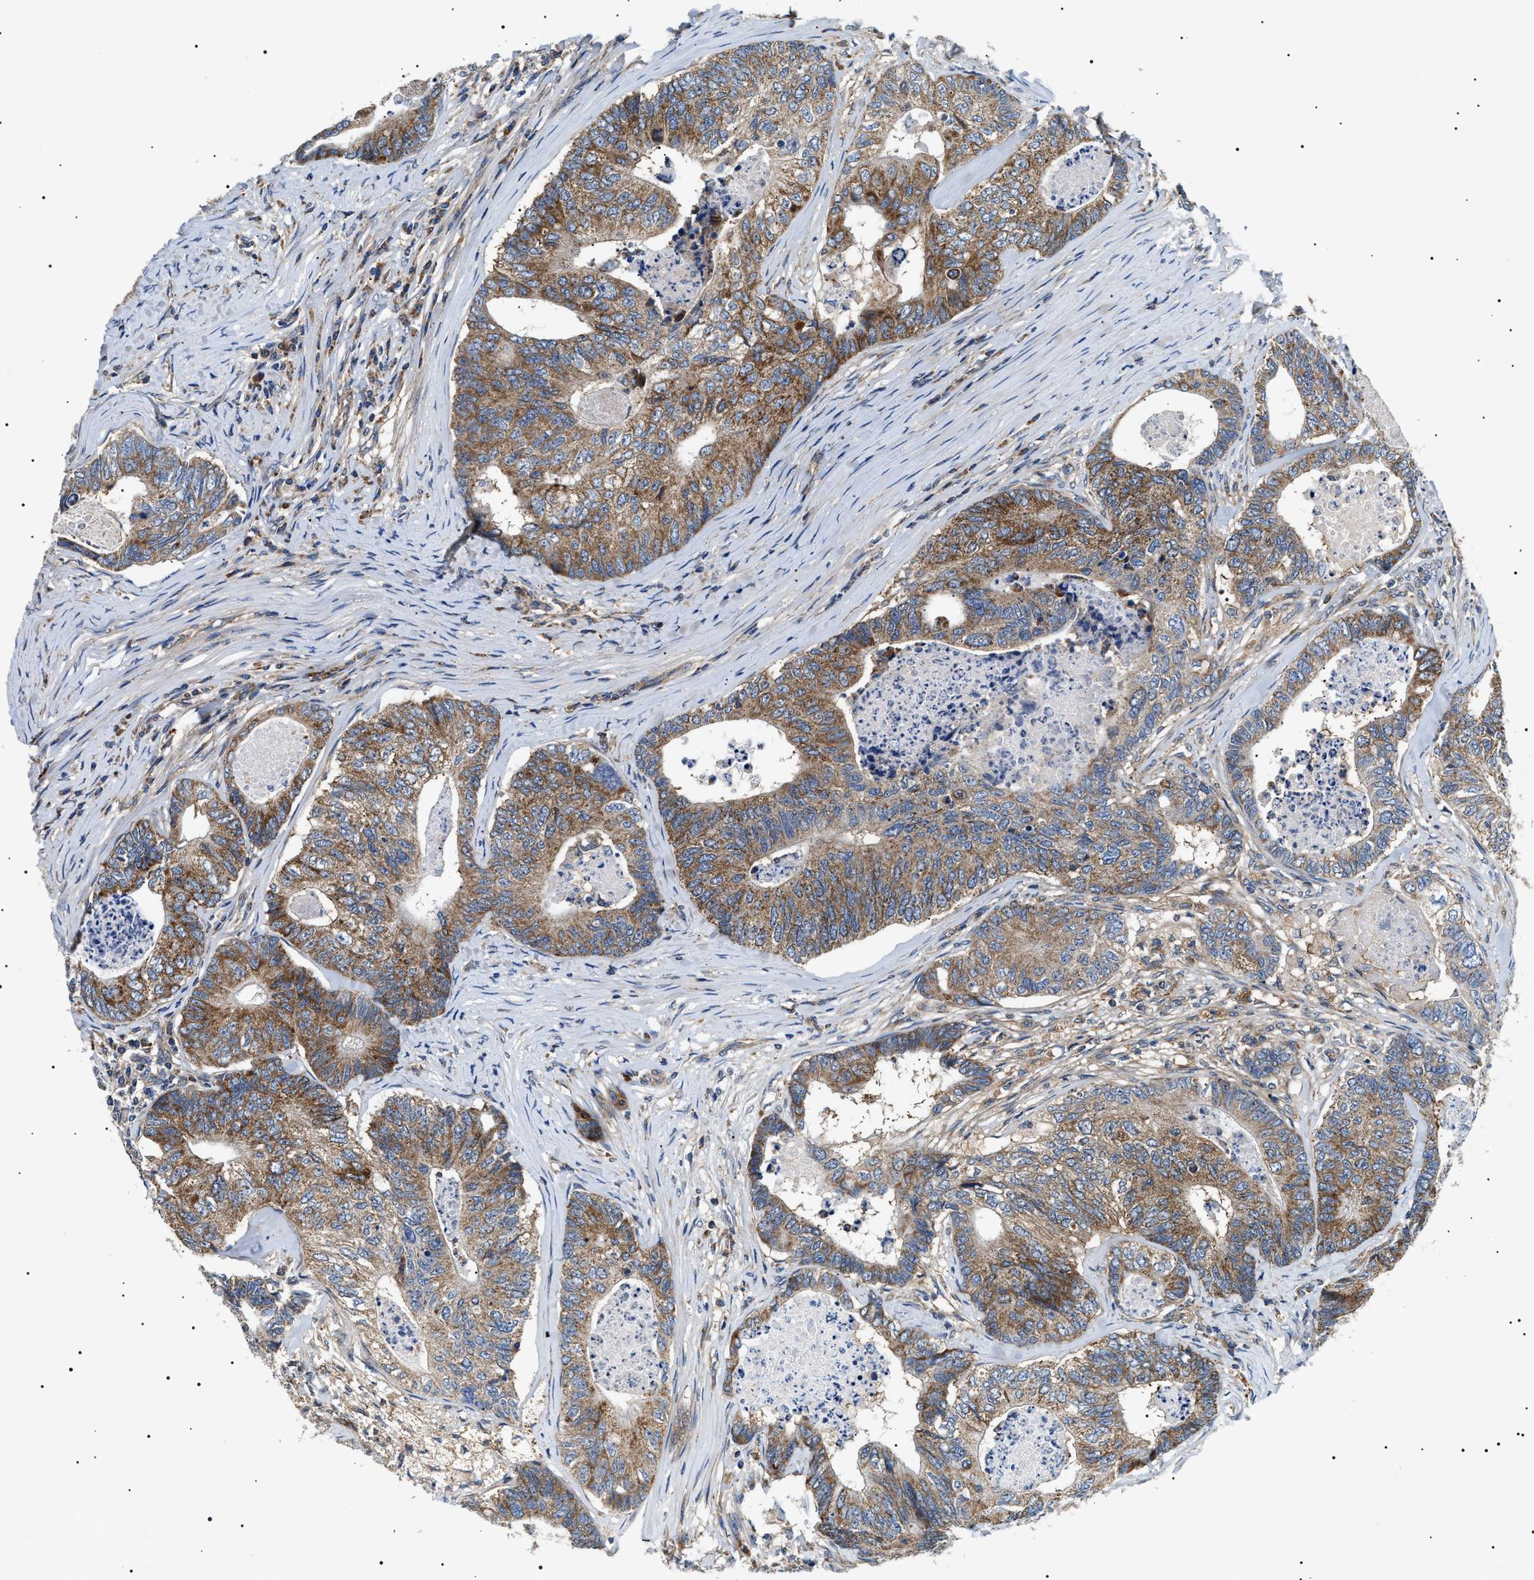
{"staining": {"intensity": "moderate", "quantity": ">75%", "location": "cytoplasmic/membranous"}, "tissue": "colorectal cancer", "cell_type": "Tumor cells", "image_type": "cancer", "snomed": [{"axis": "morphology", "description": "Adenocarcinoma, NOS"}, {"axis": "topography", "description": "Colon"}], "caption": "Tumor cells exhibit moderate cytoplasmic/membranous staining in approximately >75% of cells in colorectal cancer (adenocarcinoma).", "gene": "OXSM", "patient": {"sex": "female", "age": 67}}